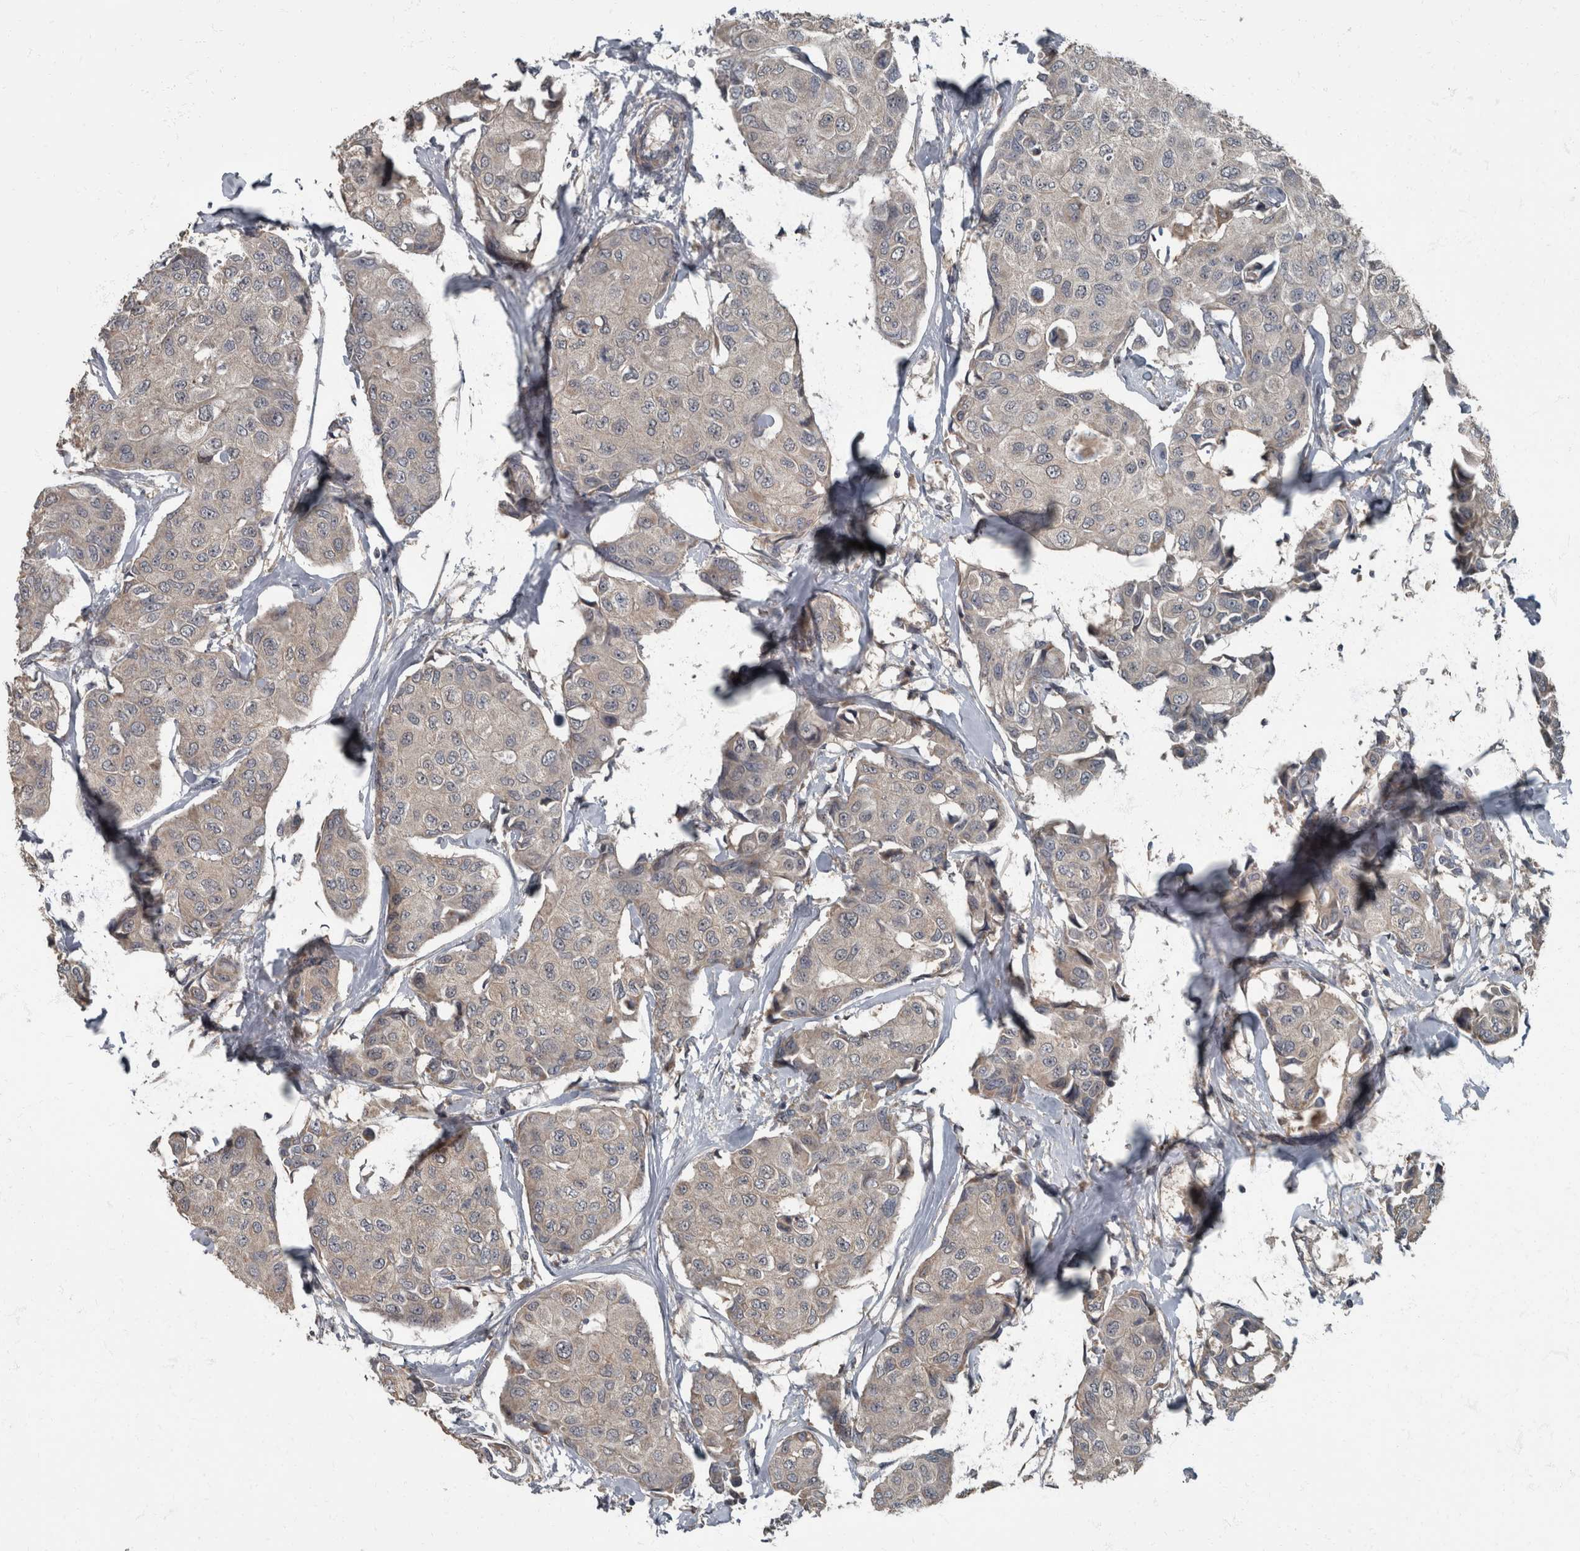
{"staining": {"intensity": "negative", "quantity": "none", "location": "none"}, "tissue": "breast cancer", "cell_type": "Tumor cells", "image_type": "cancer", "snomed": [{"axis": "morphology", "description": "Duct carcinoma"}, {"axis": "topography", "description": "Breast"}], "caption": "The histopathology image reveals no significant positivity in tumor cells of breast infiltrating ductal carcinoma. (Brightfield microscopy of DAB immunohistochemistry at high magnification).", "gene": "RABGGTB", "patient": {"sex": "female", "age": 80}}